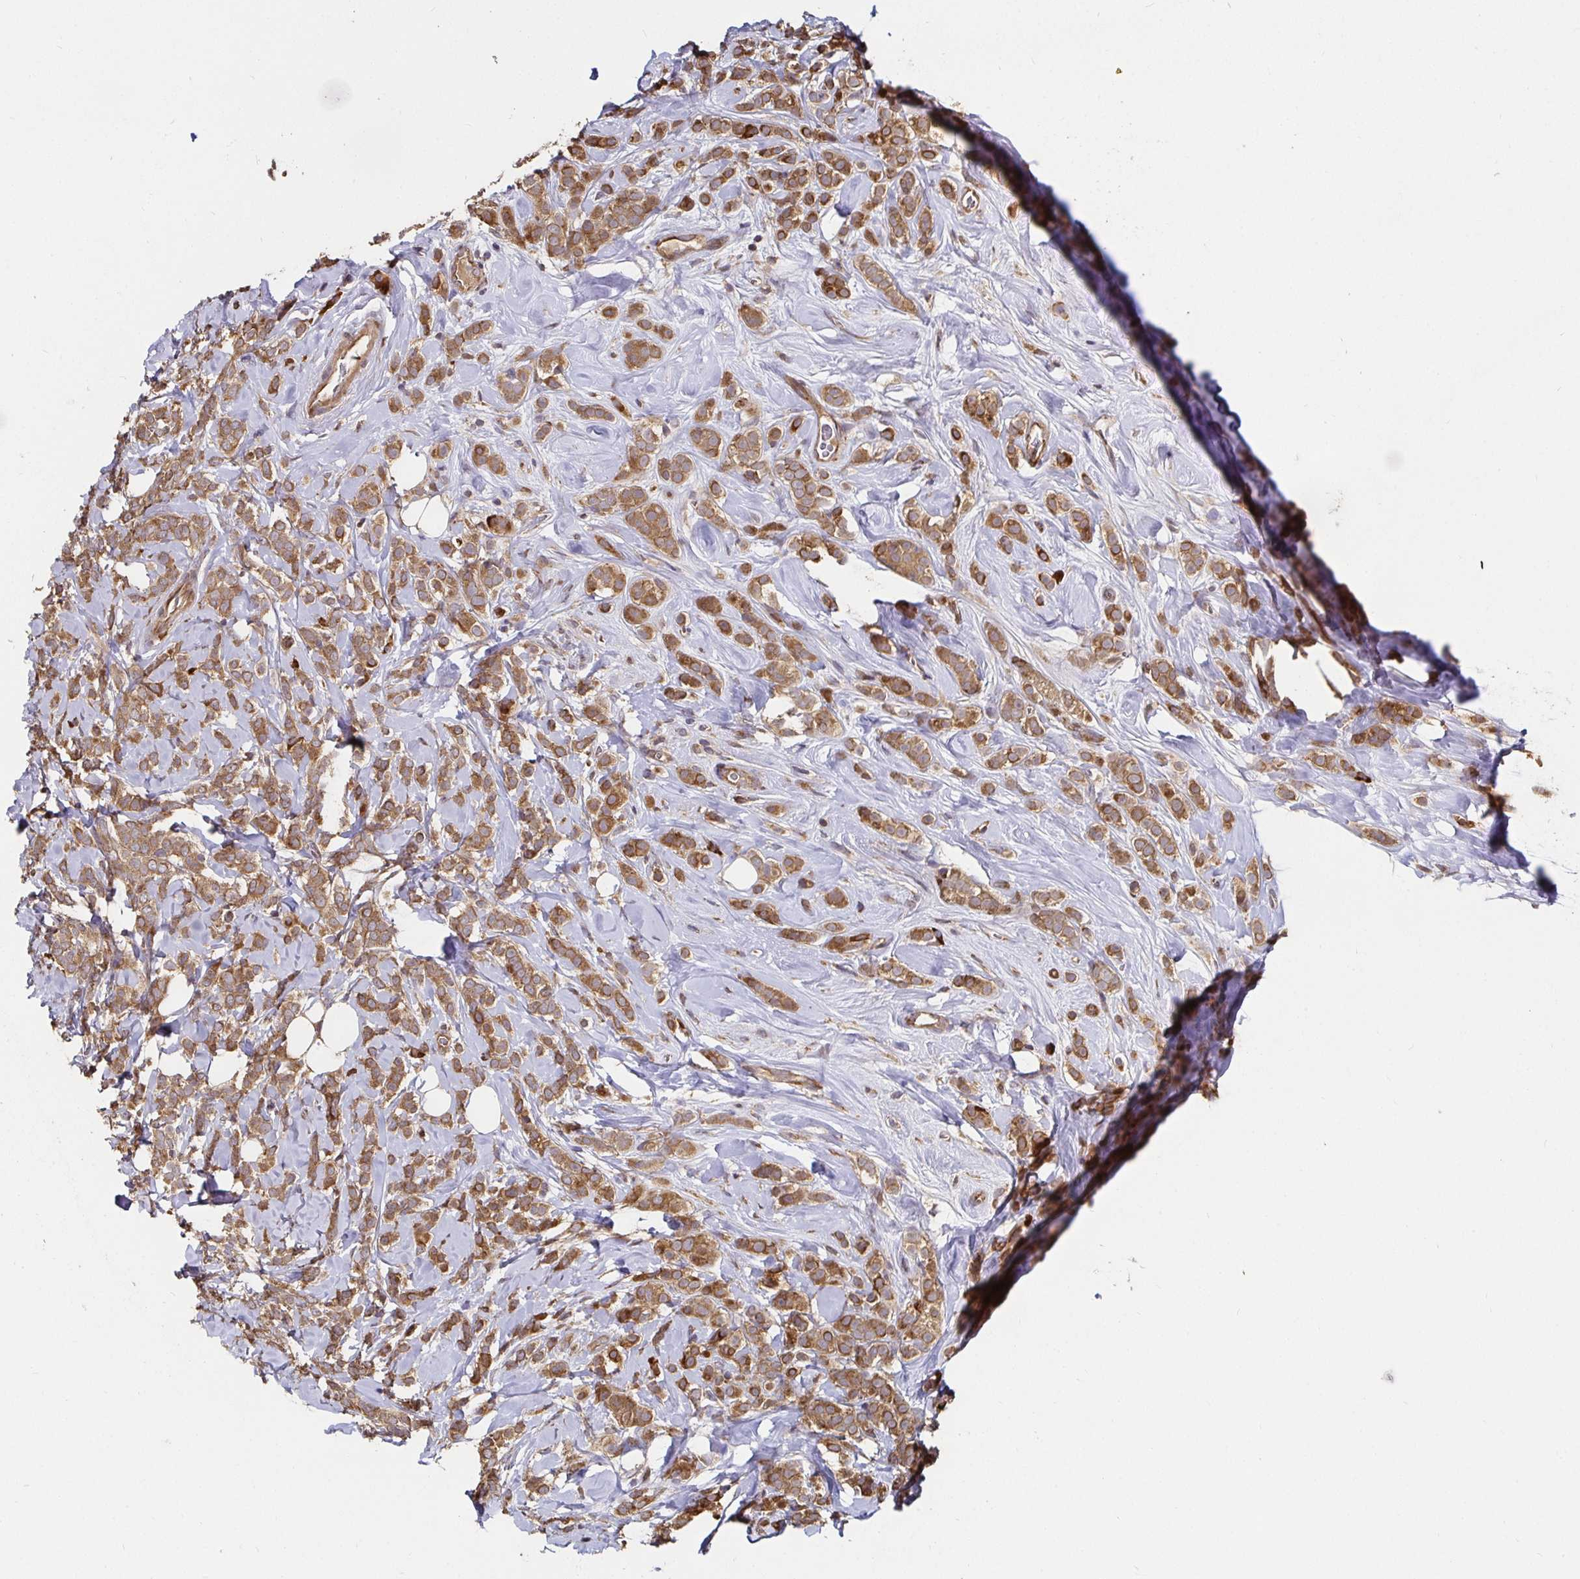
{"staining": {"intensity": "moderate", "quantity": ">75%", "location": "cytoplasmic/membranous"}, "tissue": "breast cancer", "cell_type": "Tumor cells", "image_type": "cancer", "snomed": [{"axis": "morphology", "description": "Lobular carcinoma"}, {"axis": "topography", "description": "Breast"}], "caption": "DAB immunohistochemical staining of breast cancer exhibits moderate cytoplasmic/membranous protein staining in approximately >75% of tumor cells.", "gene": "MLST8", "patient": {"sex": "female", "age": 49}}